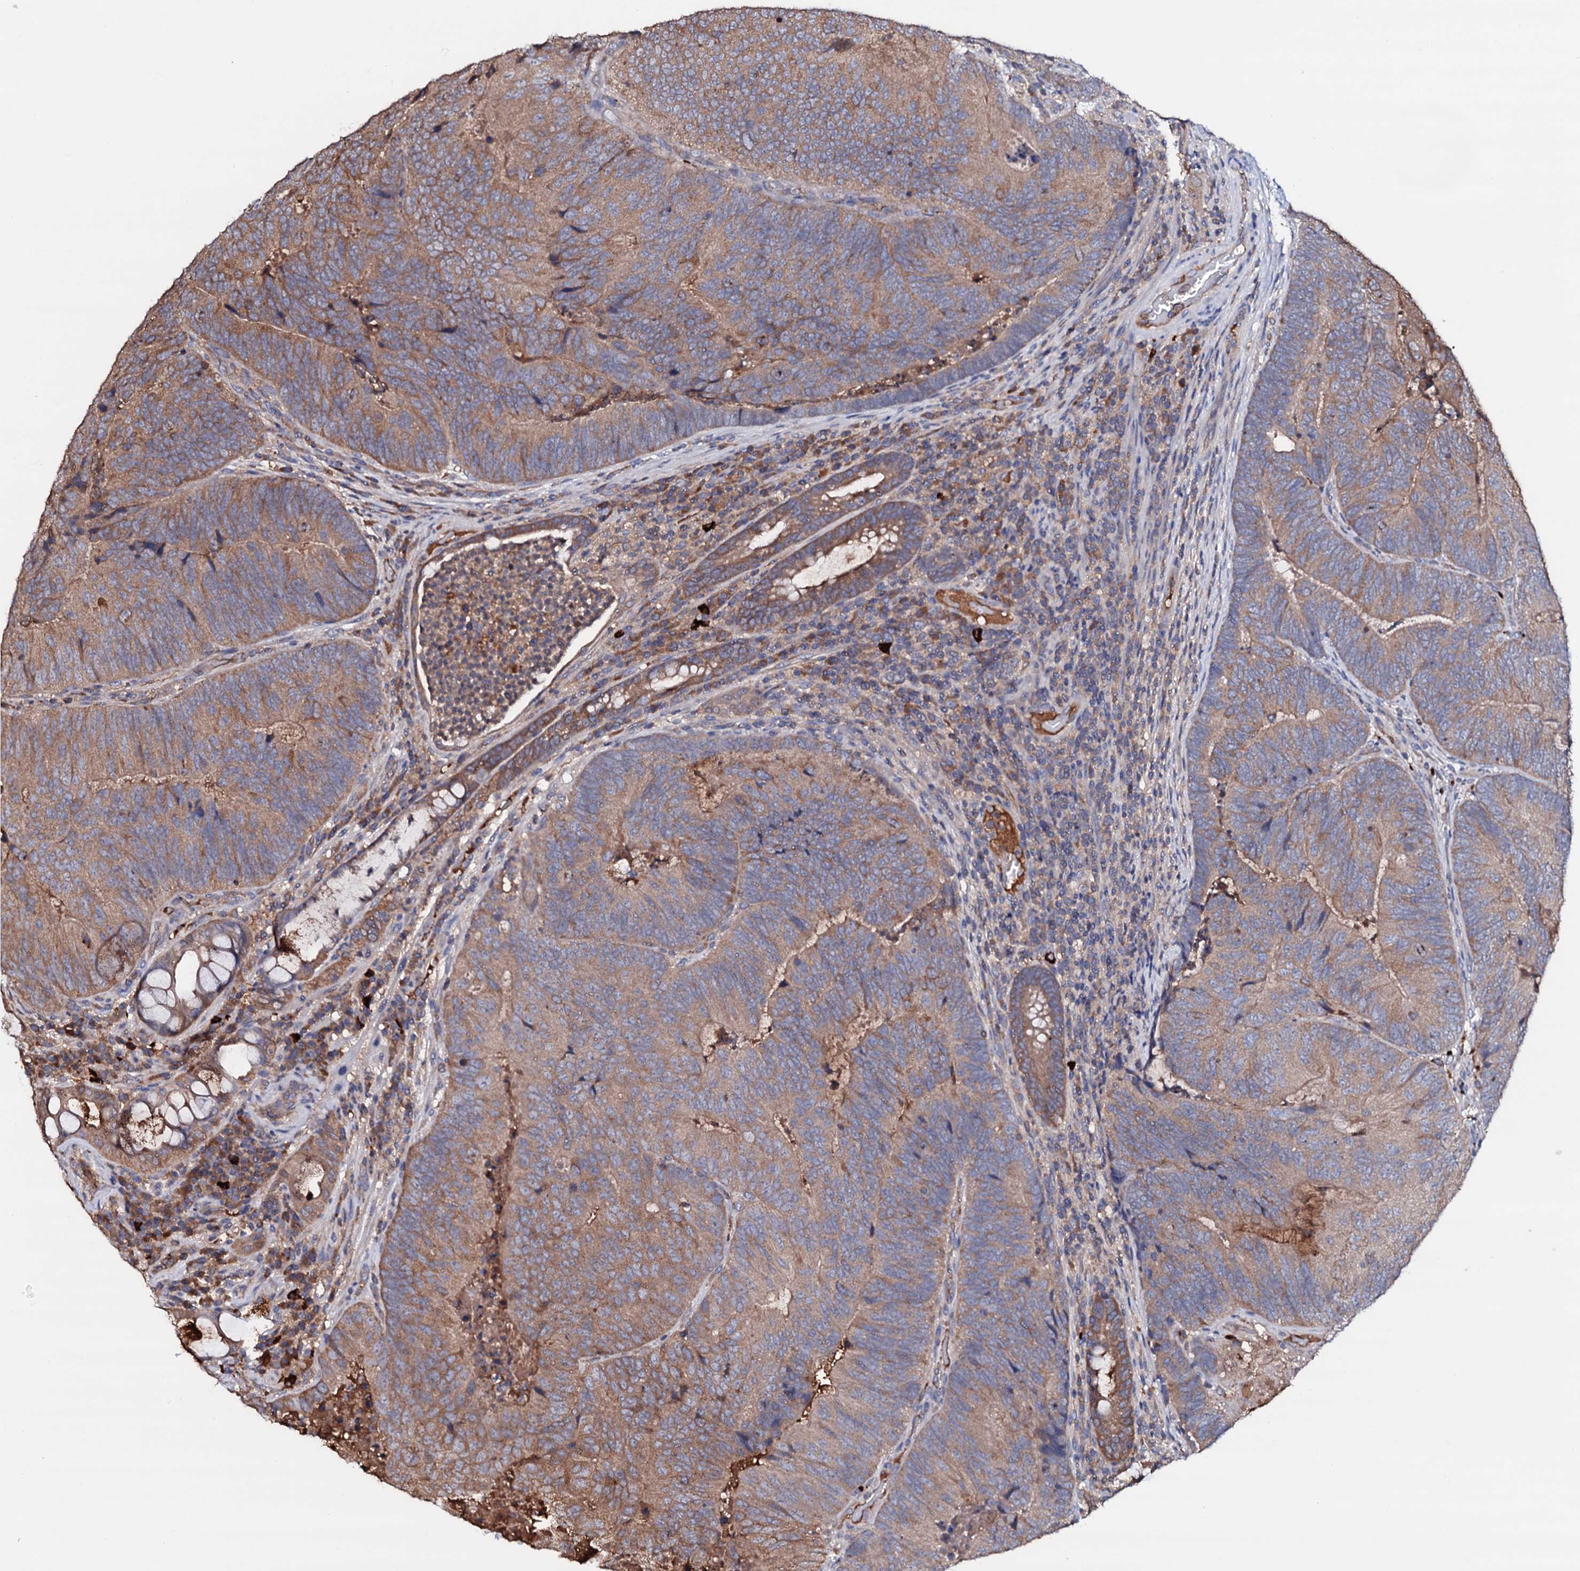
{"staining": {"intensity": "moderate", "quantity": ">75%", "location": "cytoplasmic/membranous"}, "tissue": "colorectal cancer", "cell_type": "Tumor cells", "image_type": "cancer", "snomed": [{"axis": "morphology", "description": "Adenocarcinoma, NOS"}, {"axis": "topography", "description": "Colon"}], "caption": "Immunohistochemical staining of human colorectal cancer (adenocarcinoma) reveals moderate cytoplasmic/membranous protein positivity in about >75% of tumor cells.", "gene": "TCAF2", "patient": {"sex": "female", "age": 67}}